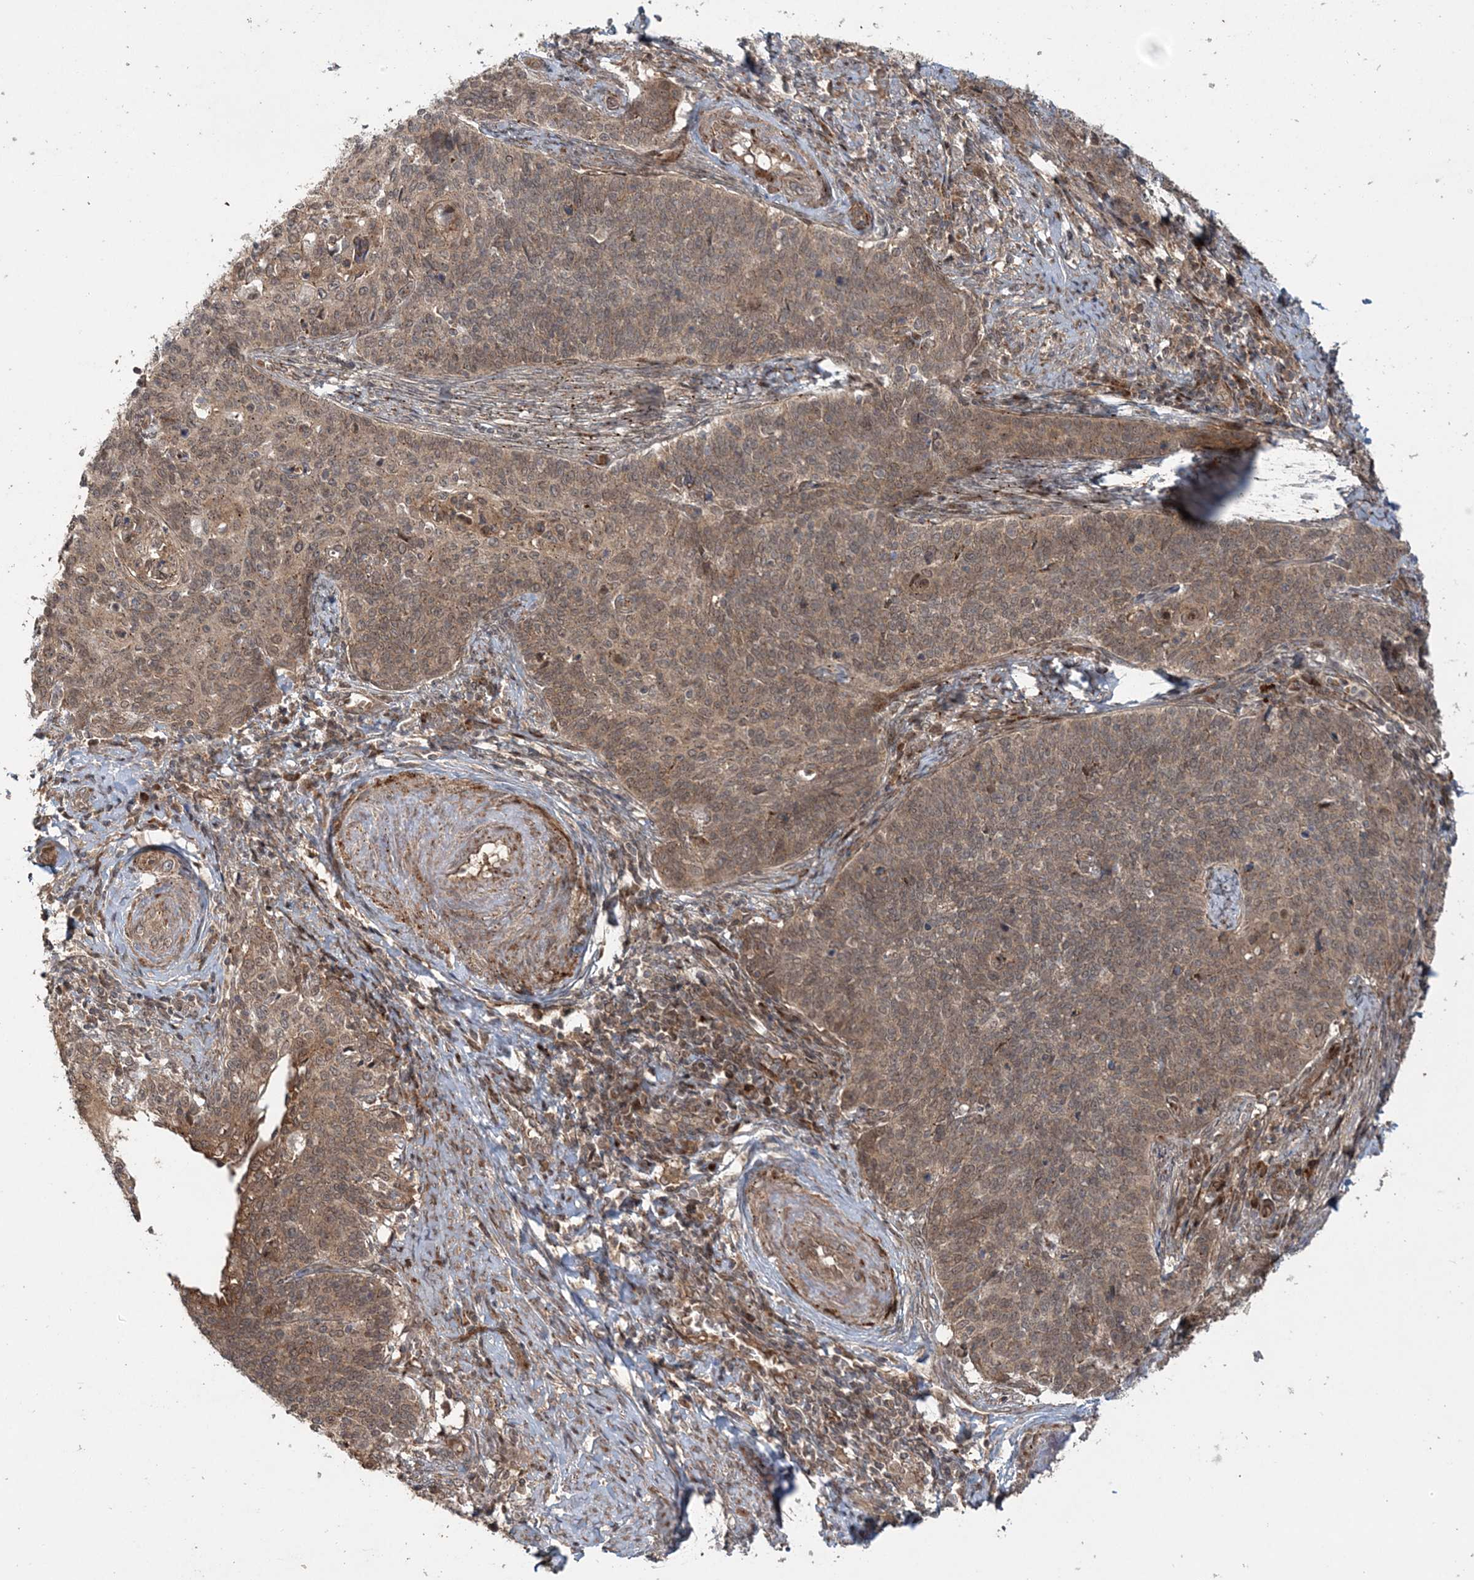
{"staining": {"intensity": "weak", "quantity": ">75%", "location": "cytoplasmic/membranous,nuclear"}, "tissue": "cervical cancer", "cell_type": "Tumor cells", "image_type": "cancer", "snomed": [{"axis": "morphology", "description": "Squamous cell carcinoma, NOS"}, {"axis": "topography", "description": "Cervix"}], "caption": "Brown immunohistochemical staining in human cervical cancer (squamous cell carcinoma) reveals weak cytoplasmic/membranous and nuclear positivity in about >75% of tumor cells.", "gene": "UBTD2", "patient": {"sex": "female", "age": 39}}